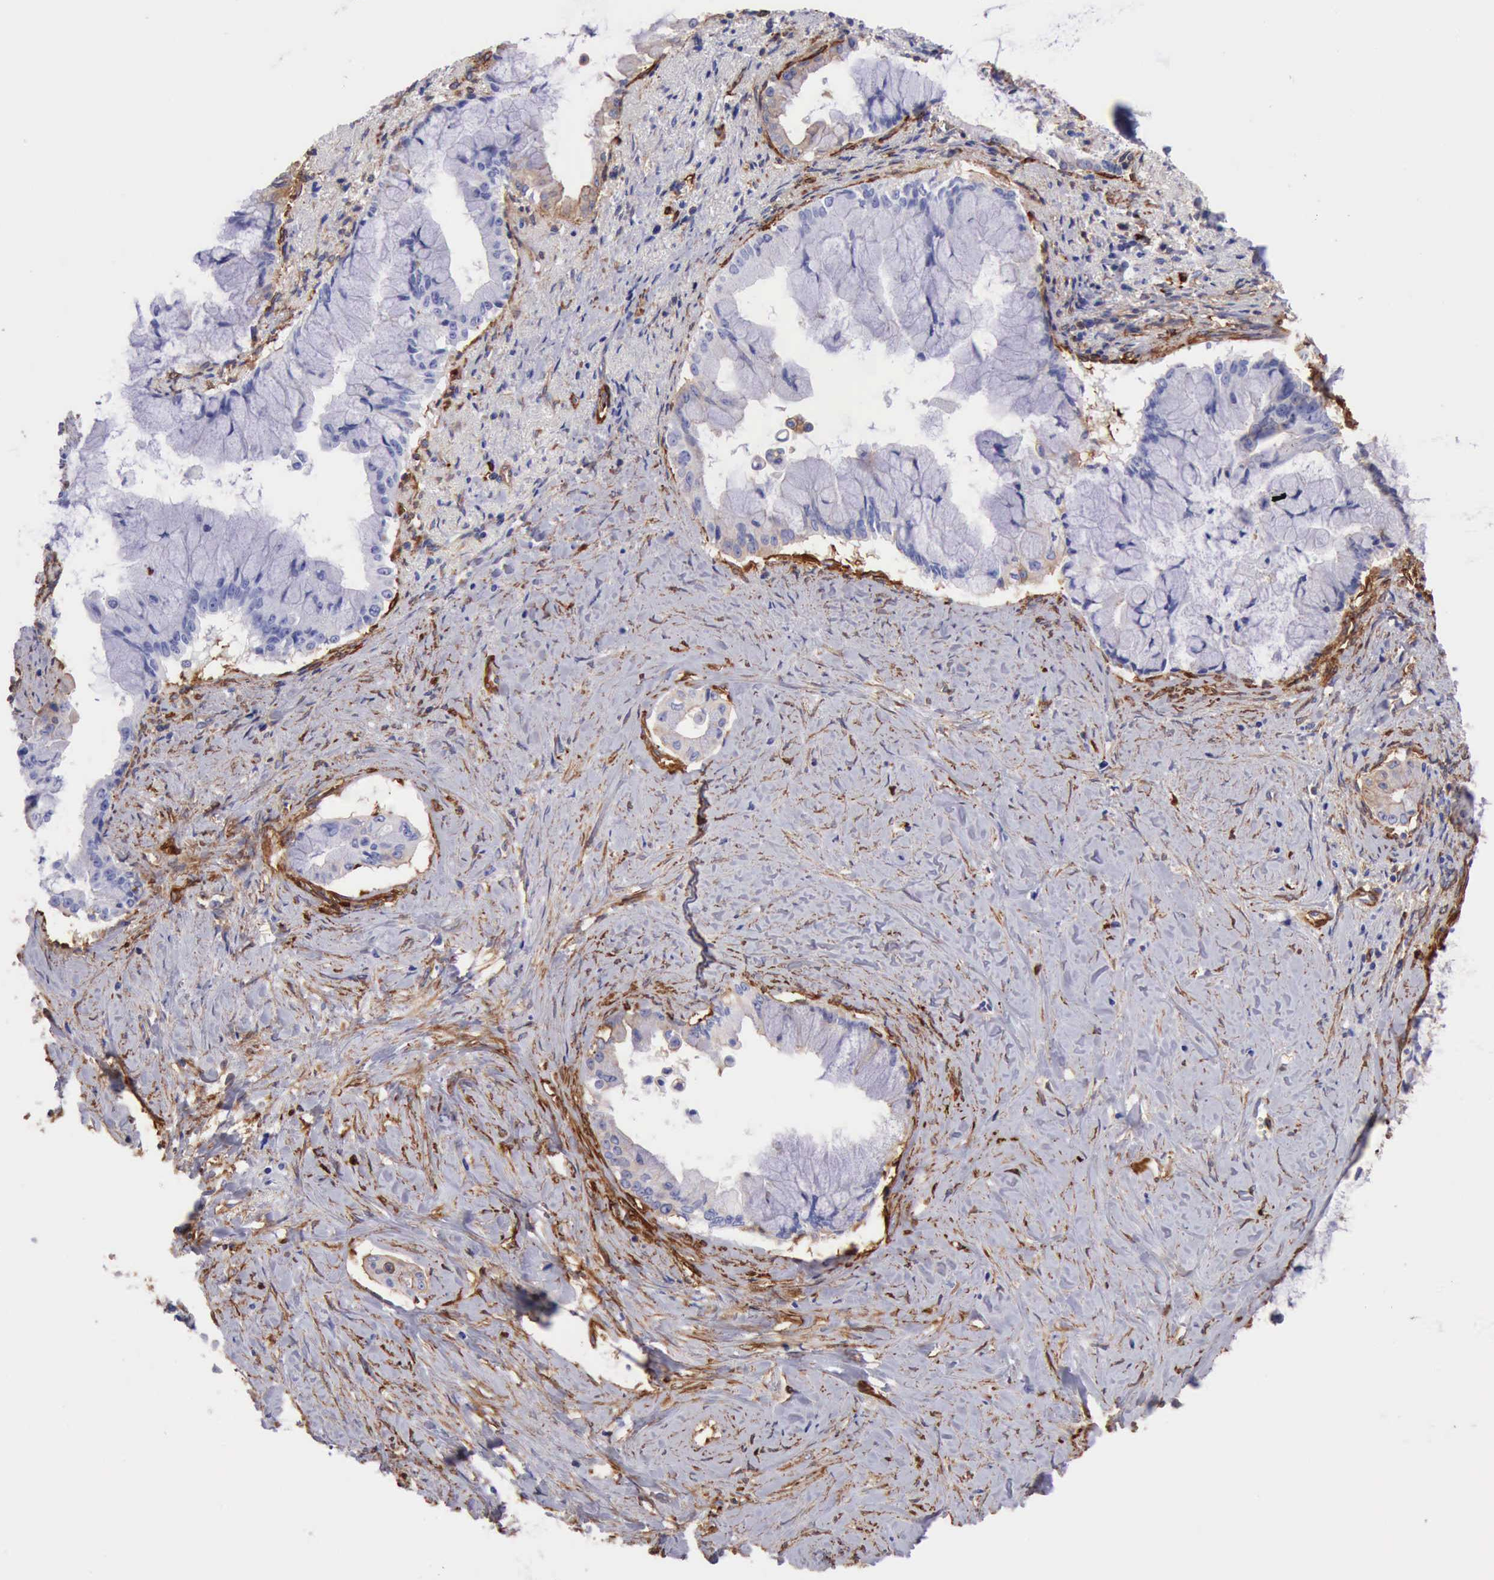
{"staining": {"intensity": "weak", "quantity": "25%-75%", "location": "cytoplasmic/membranous"}, "tissue": "pancreatic cancer", "cell_type": "Tumor cells", "image_type": "cancer", "snomed": [{"axis": "morphology", "description": "Adenocarcinoma, NOS"}, {"axis": "topography", "description": "Pancreas"}], "caption": "An immunohistochemistry (IHC) photomicrograph of tumor tissue is shown. Protein staining in brown highlights weak cytoplasmic/membranous positivity in pancreatic cancer (adenocarcinoma) within tumor cells.", "gene": "FLNA", "patient": {"sex": "male", "age": 59}}